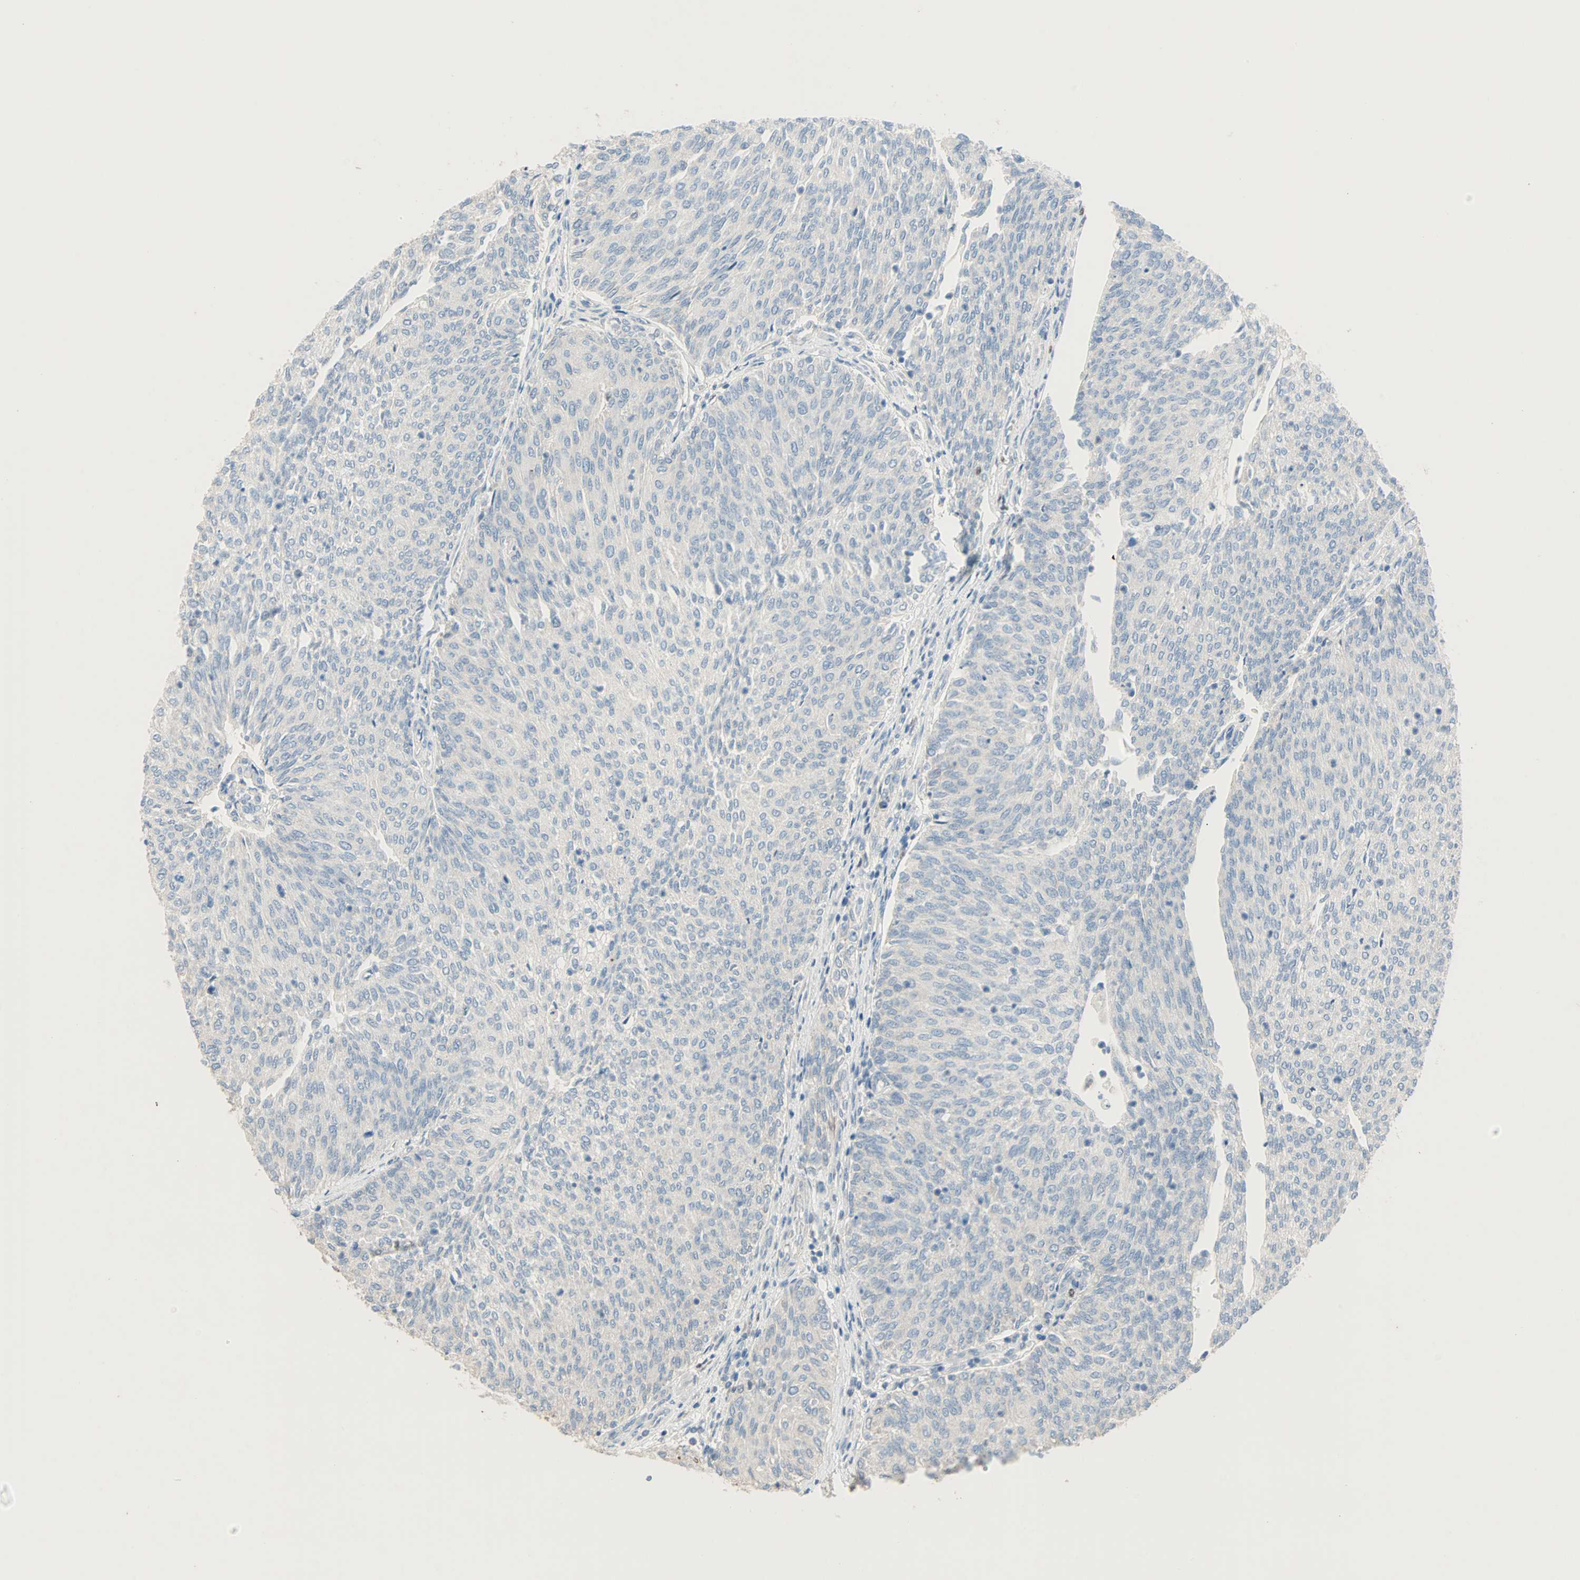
{"staining": {"intensity": "negative", "quantity": "none", "location": "none"}, "tissue": "urothelial cancer", "cell_type": "Tumor cells", "image_type": "cancer", "snomed": [{"axis": "morphology", "description": "Urothelial carcinoma, Low grade"}, {"axis": "topography", "description": "Urinary bladder"}], "caption": "Photomicrograph shows no significant protein staining in tumor cells of urothelial cancer.", "gene": "ACVRL1", "patient": {"sex": "female", "age": 79}}